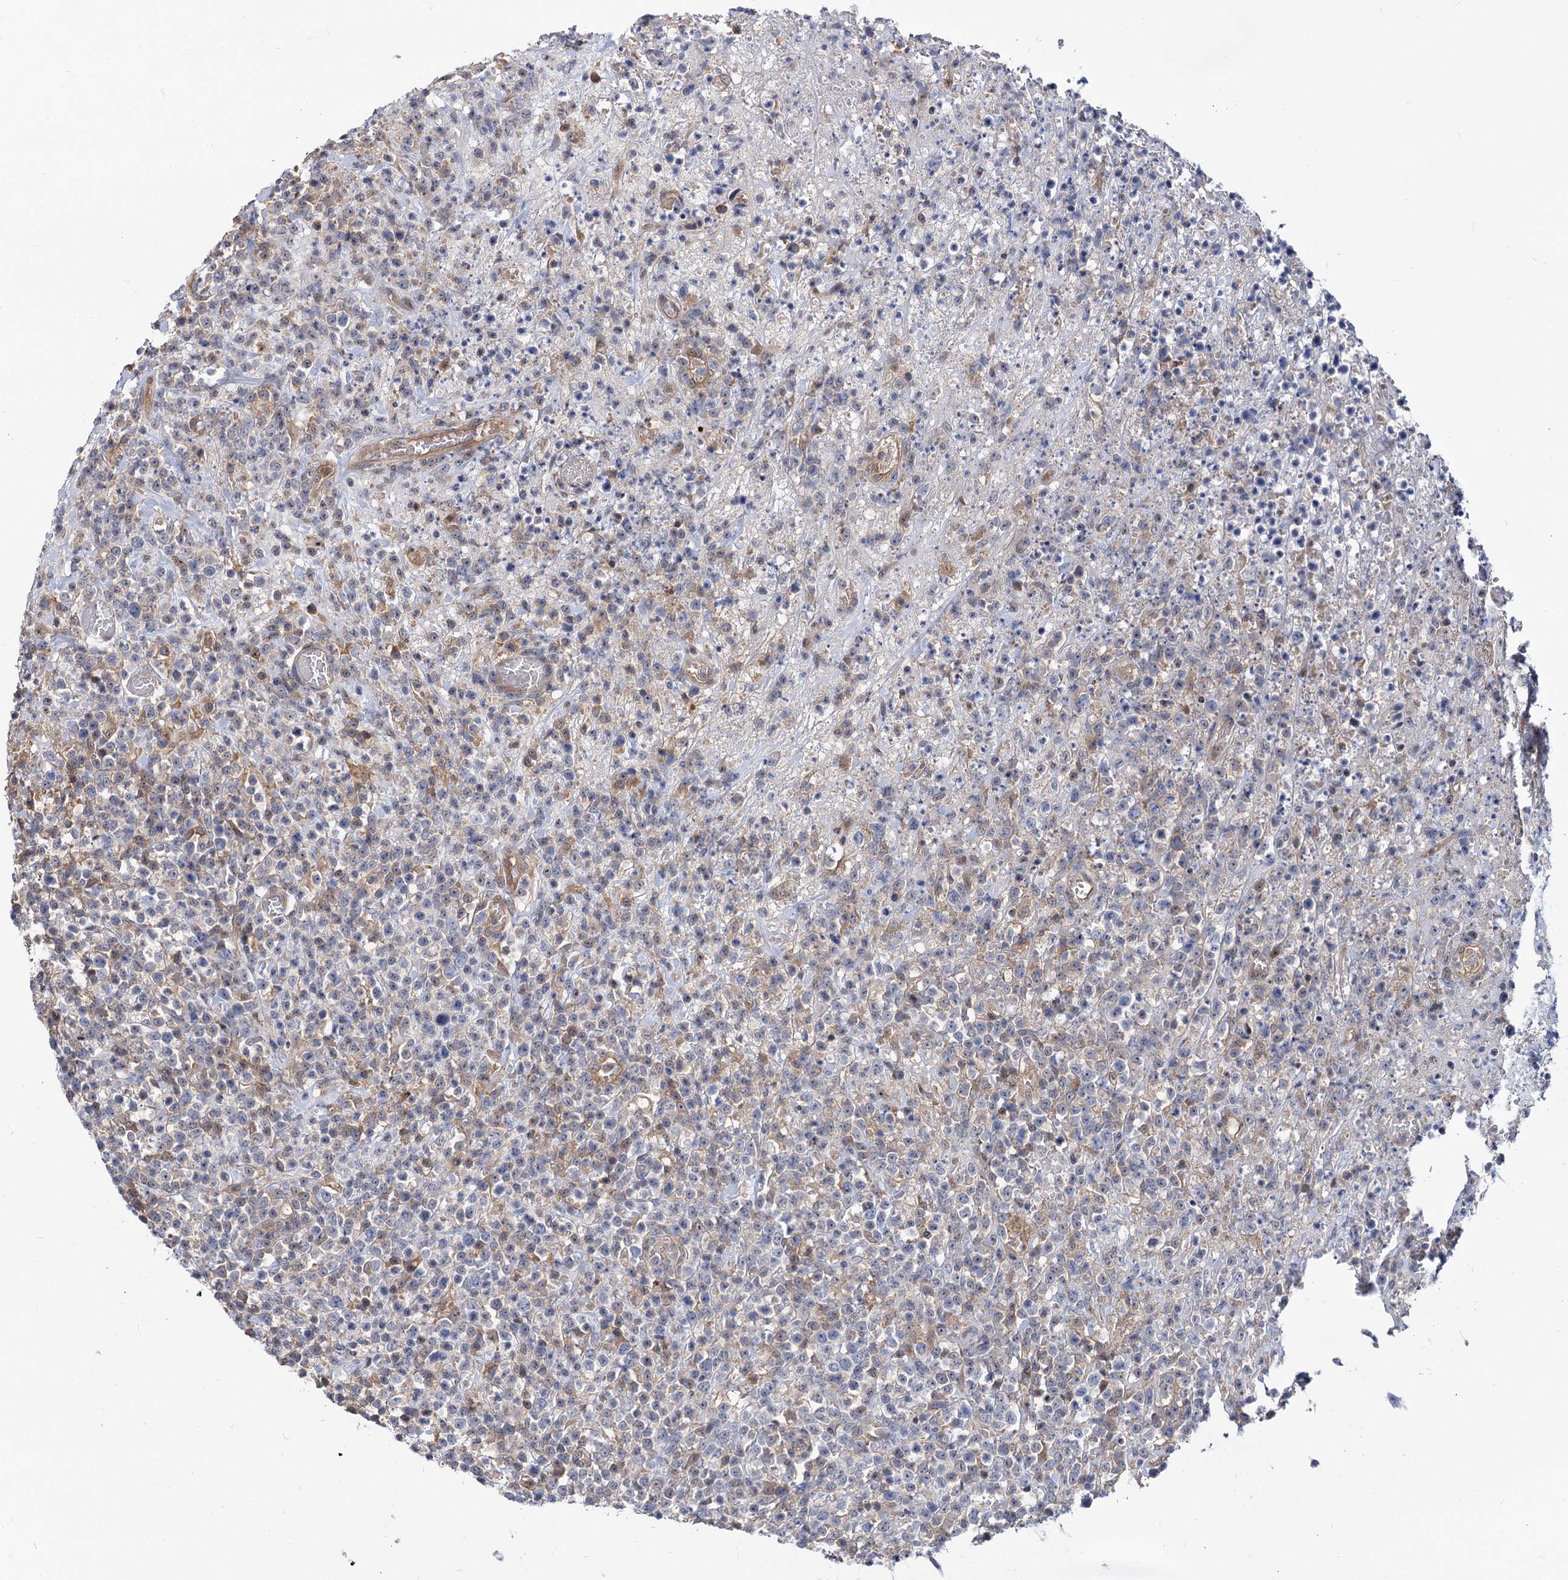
{"staining": {"intensity": "negative", "quantity": "none", "location": "none"}, "tissue": "lymphoma", "cell_type": "Tumor cells", "image_type": "cancer", "snomed": [{"axis": "morphology", "description": "Malignant lymphoma, non-Hodgkin's type, High grade"}, {"axis": "topography", "description": "Colon"}], "caption": "Immunohistochemical staining of human lymphoma displays no significant positivity in tumor cells.", "gene": "SNX15", "patient": {"sex": "female", "age": 53}}